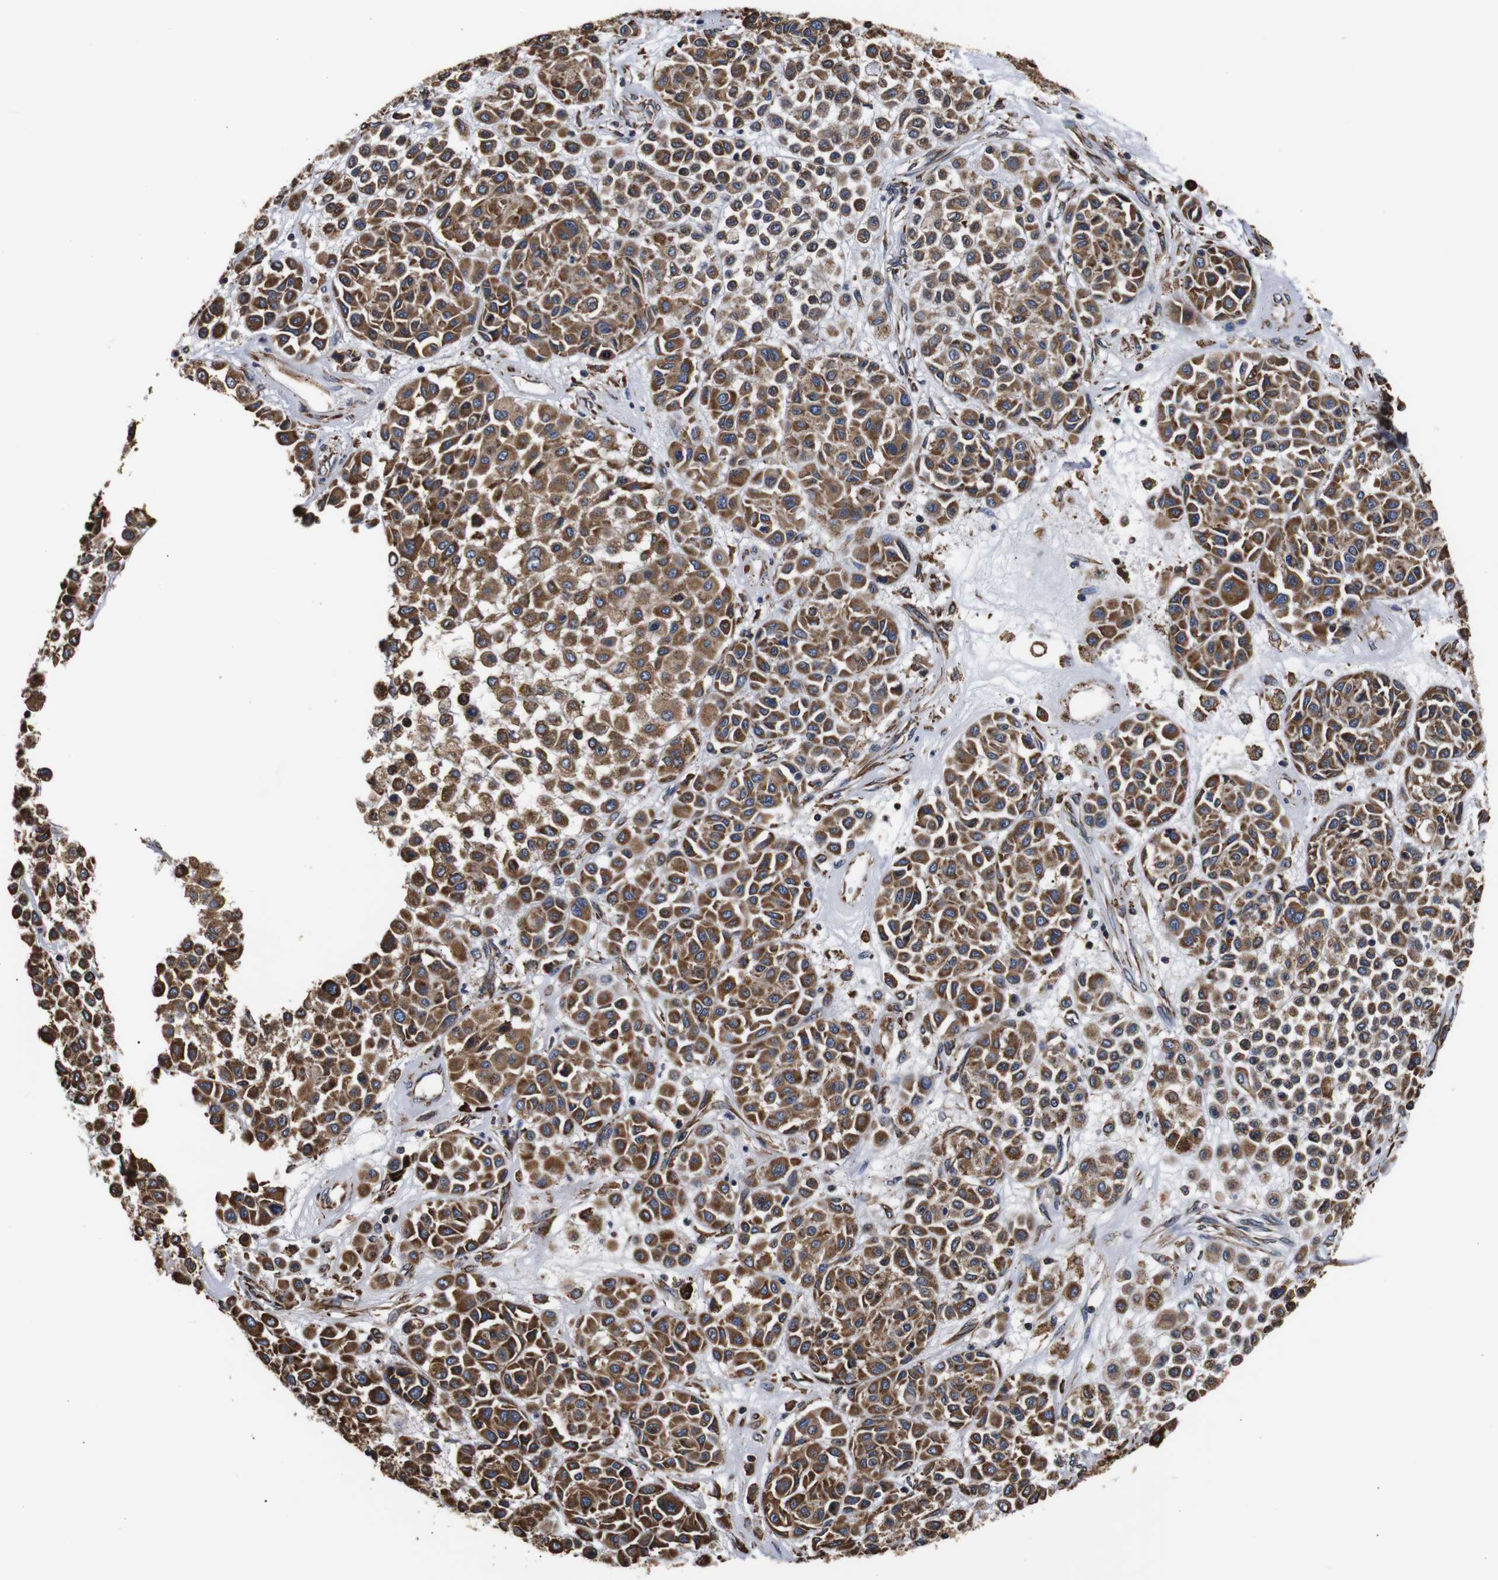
{"staining": {"intensity": "moderate", "quantity": ">75%", "location": "cytoplasmic/membranous"}, "tissue": "melanoma", "cell_type": "Tumor cells", "image_type": "cancer", "snomed": [{"axis": "morphology", "description": "Malignant melanoma, Metastatic site"}, {"axis": "topography", "description": "Soft tissue"}], "caption": "IHC (DAB) staining of human melanoma displays moderate cytoplasmic/membranous protein staining in about >75% of tumor cells.", "gene": "HHIP", "patient": {"sex": "male", "age": 41}}